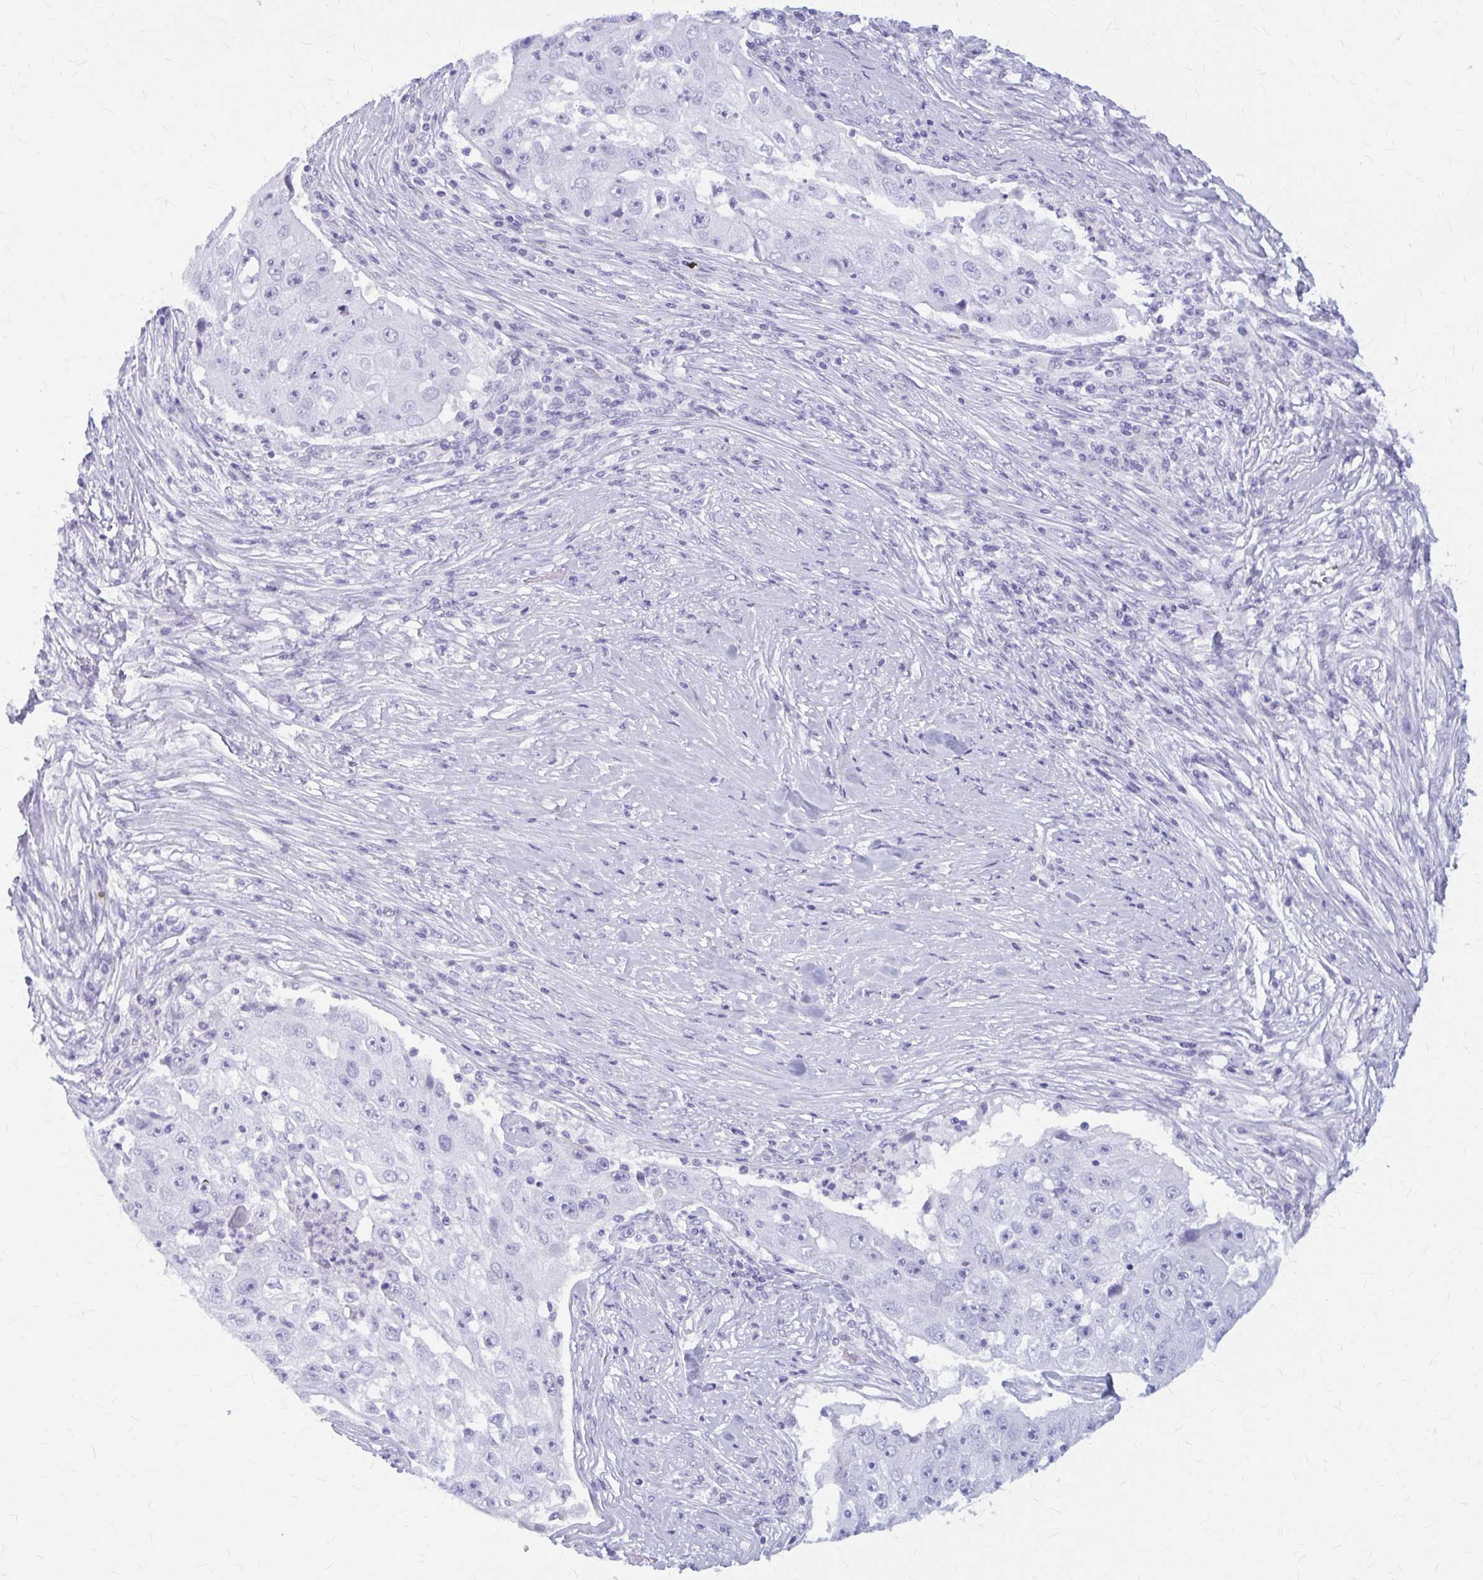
{"staining": {"intensity": "negative", "quantity": "none", "location": "none"}, "tissue": "lung cancer", "cell_type": "Tumor cells", "image_type": "cancer", "snomed": [{"axis": "morphology", "description": "Squamous cell carcinoma, NOS"}, {"axis": "topography", "description": "Lung"}], "caption": "Squamous cell carcinoma (lung) was stained to show a protein in brown. There is no significant positivity in tumor cells.", "gene": "KLHDC7A", "patient": {"sex": "male", "age": 64}}